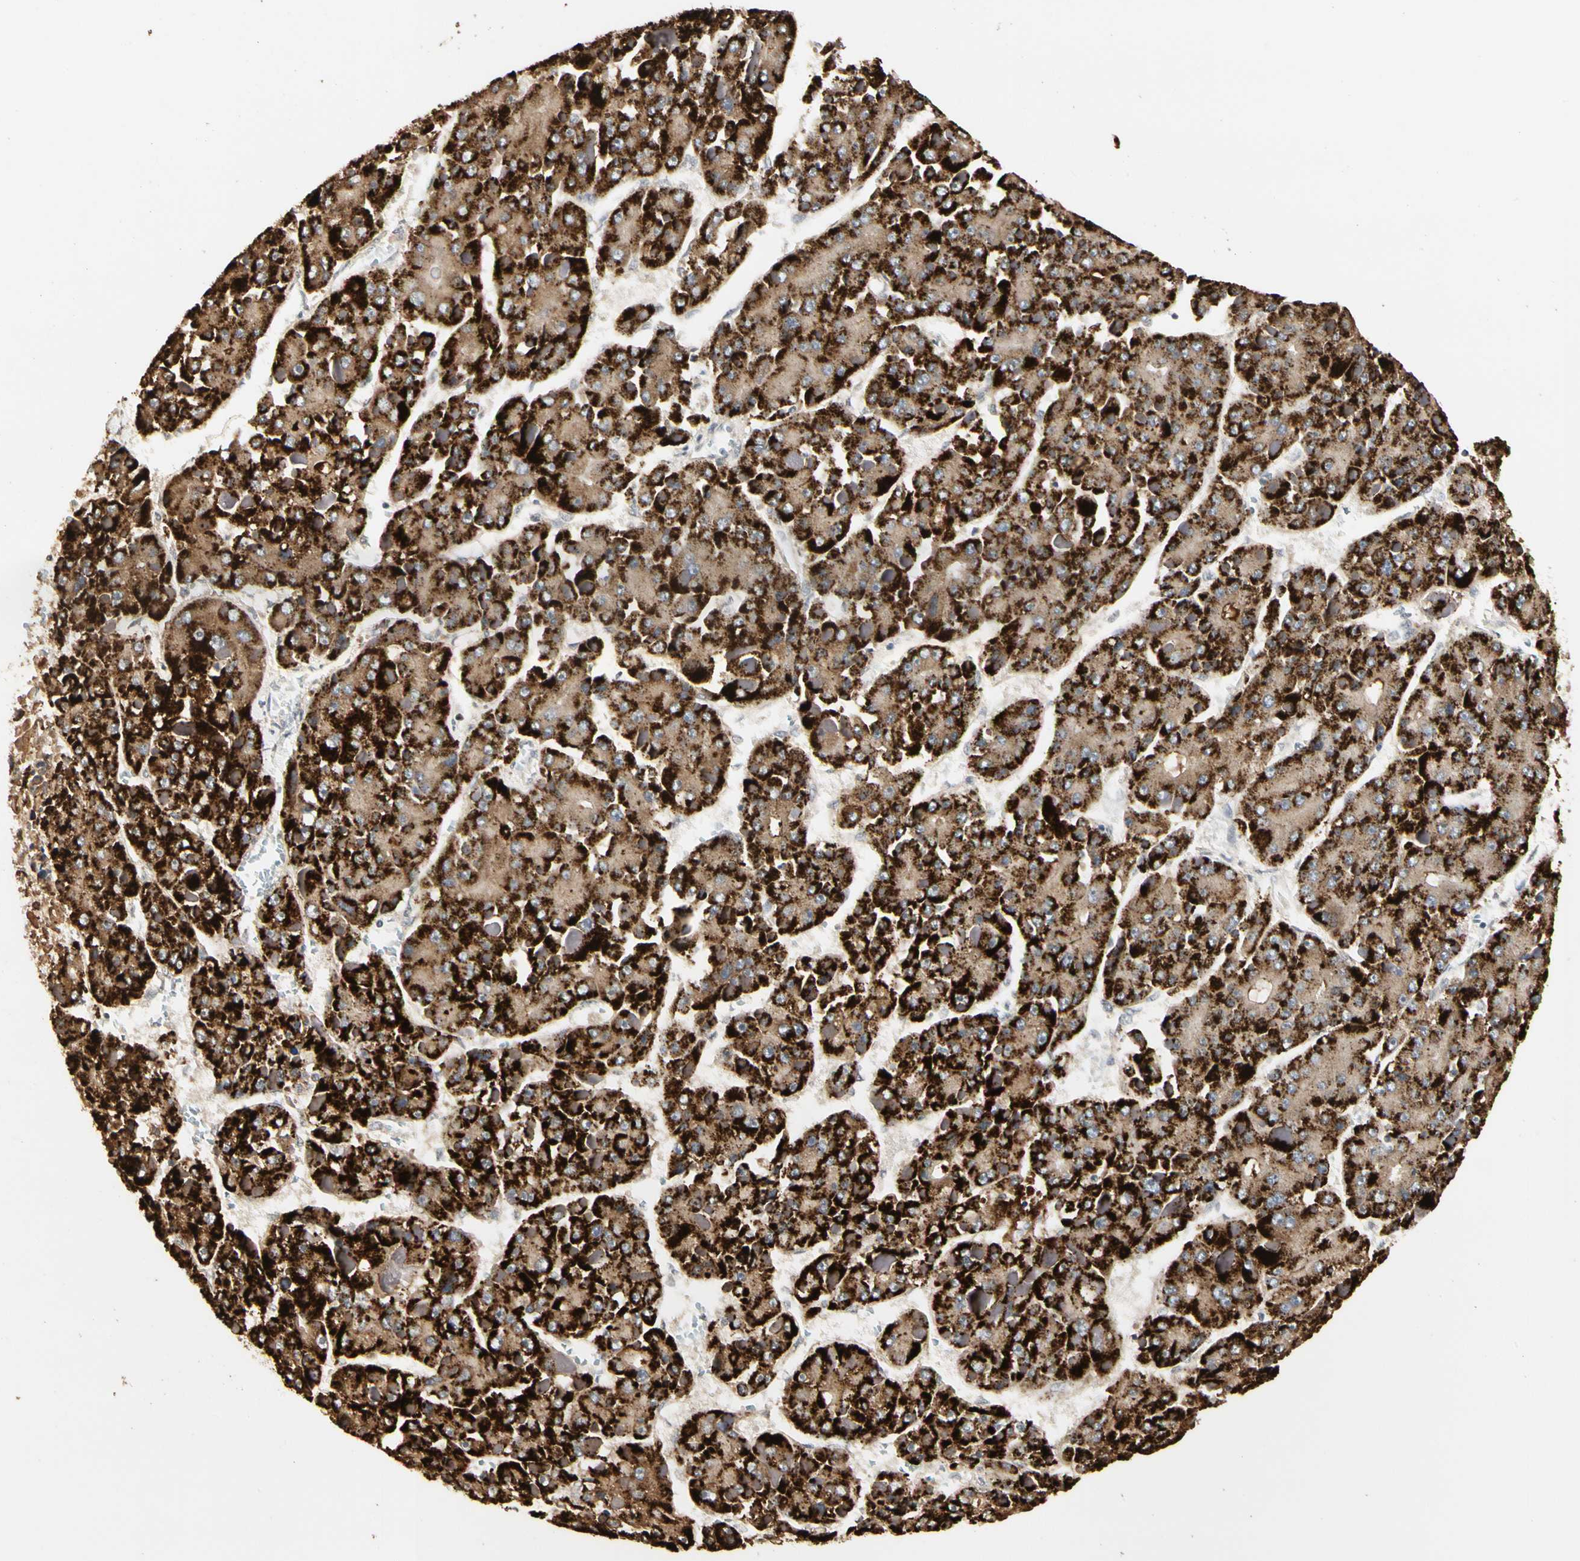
{"staining": {"intensity": "strong", "quantity": ">75%", "location": "cytoplasmic/membranous"}, "tissue": "liver cancer", "cell_type": "Tumor cells", "image_type": "cancer", "snomed": [{"axis": "morphology", "description": "Carcinoma, Hepatocellular, NOS"}, {"axis": "topography", "description": "Liver"}], "caption": "Immunohistochemistry (IHC) histopathology image of liver cancer stained for a protein (brown), which reveals high levels of strong cytoplasmic/membranous staining in about >75% of tumor cells.", "gene": "TAOK1", "patient": {"sex": "female", "age": 73}}